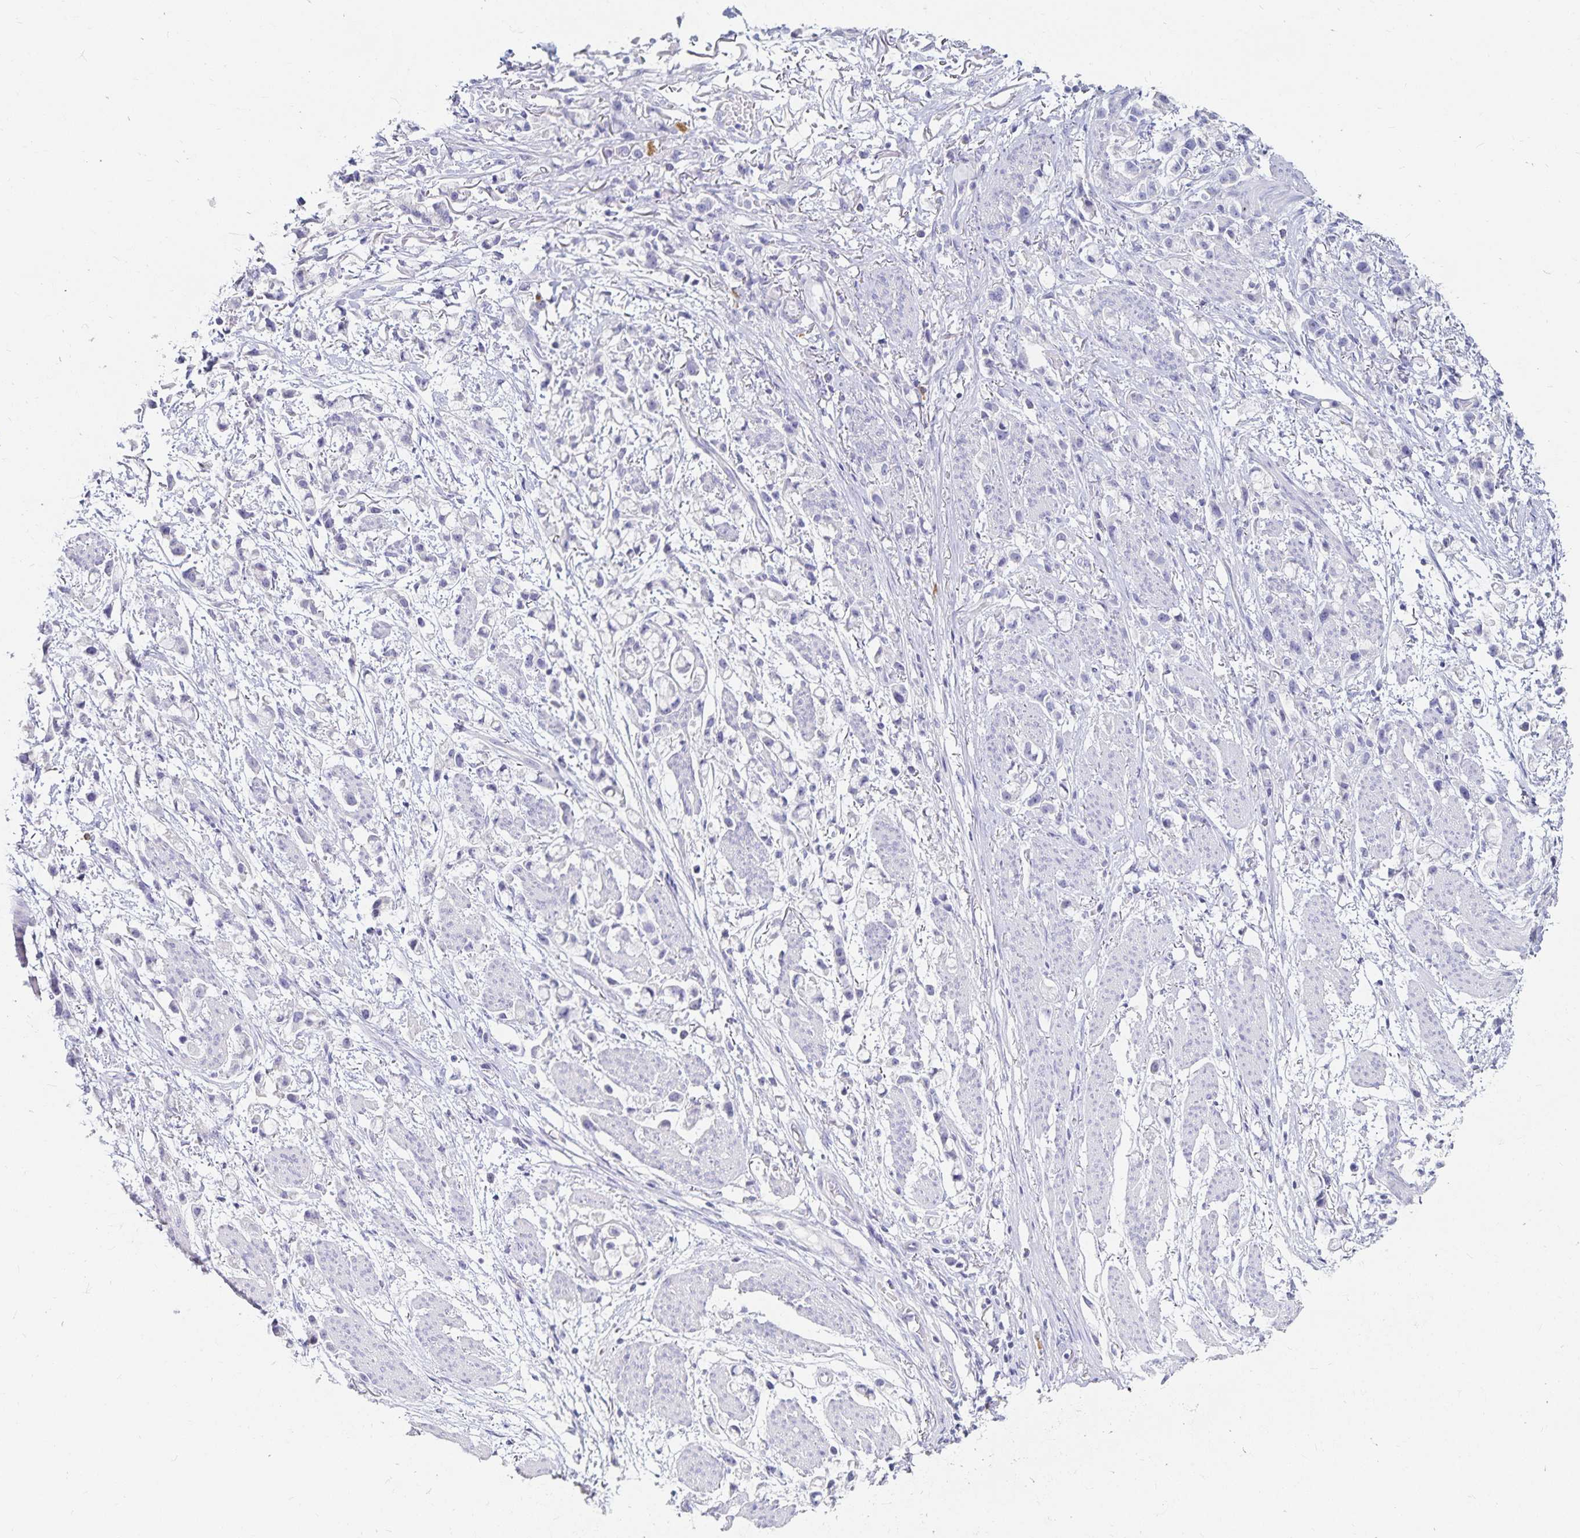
{"staining": {"intensity": "negative", "quantity": "none", "location": "none"}, "tissue": "stomach cancer", "cell_type": "Tumor cells", "image_type": "cancer", "snomed": [{"axis": "morphology", "description": "Adenocarcinoma, NOS"}, {"axis": "topography", "description": "Stomach"}], "caption": "IHC histopathology image of neoplastic tissue: stomach cancer (adenocarcinoma) stained with DAB exhibits no significant protein positivity in tumor cells.", "gene": "TNIP1", "patient": {"sex": "female", "age": 81}}